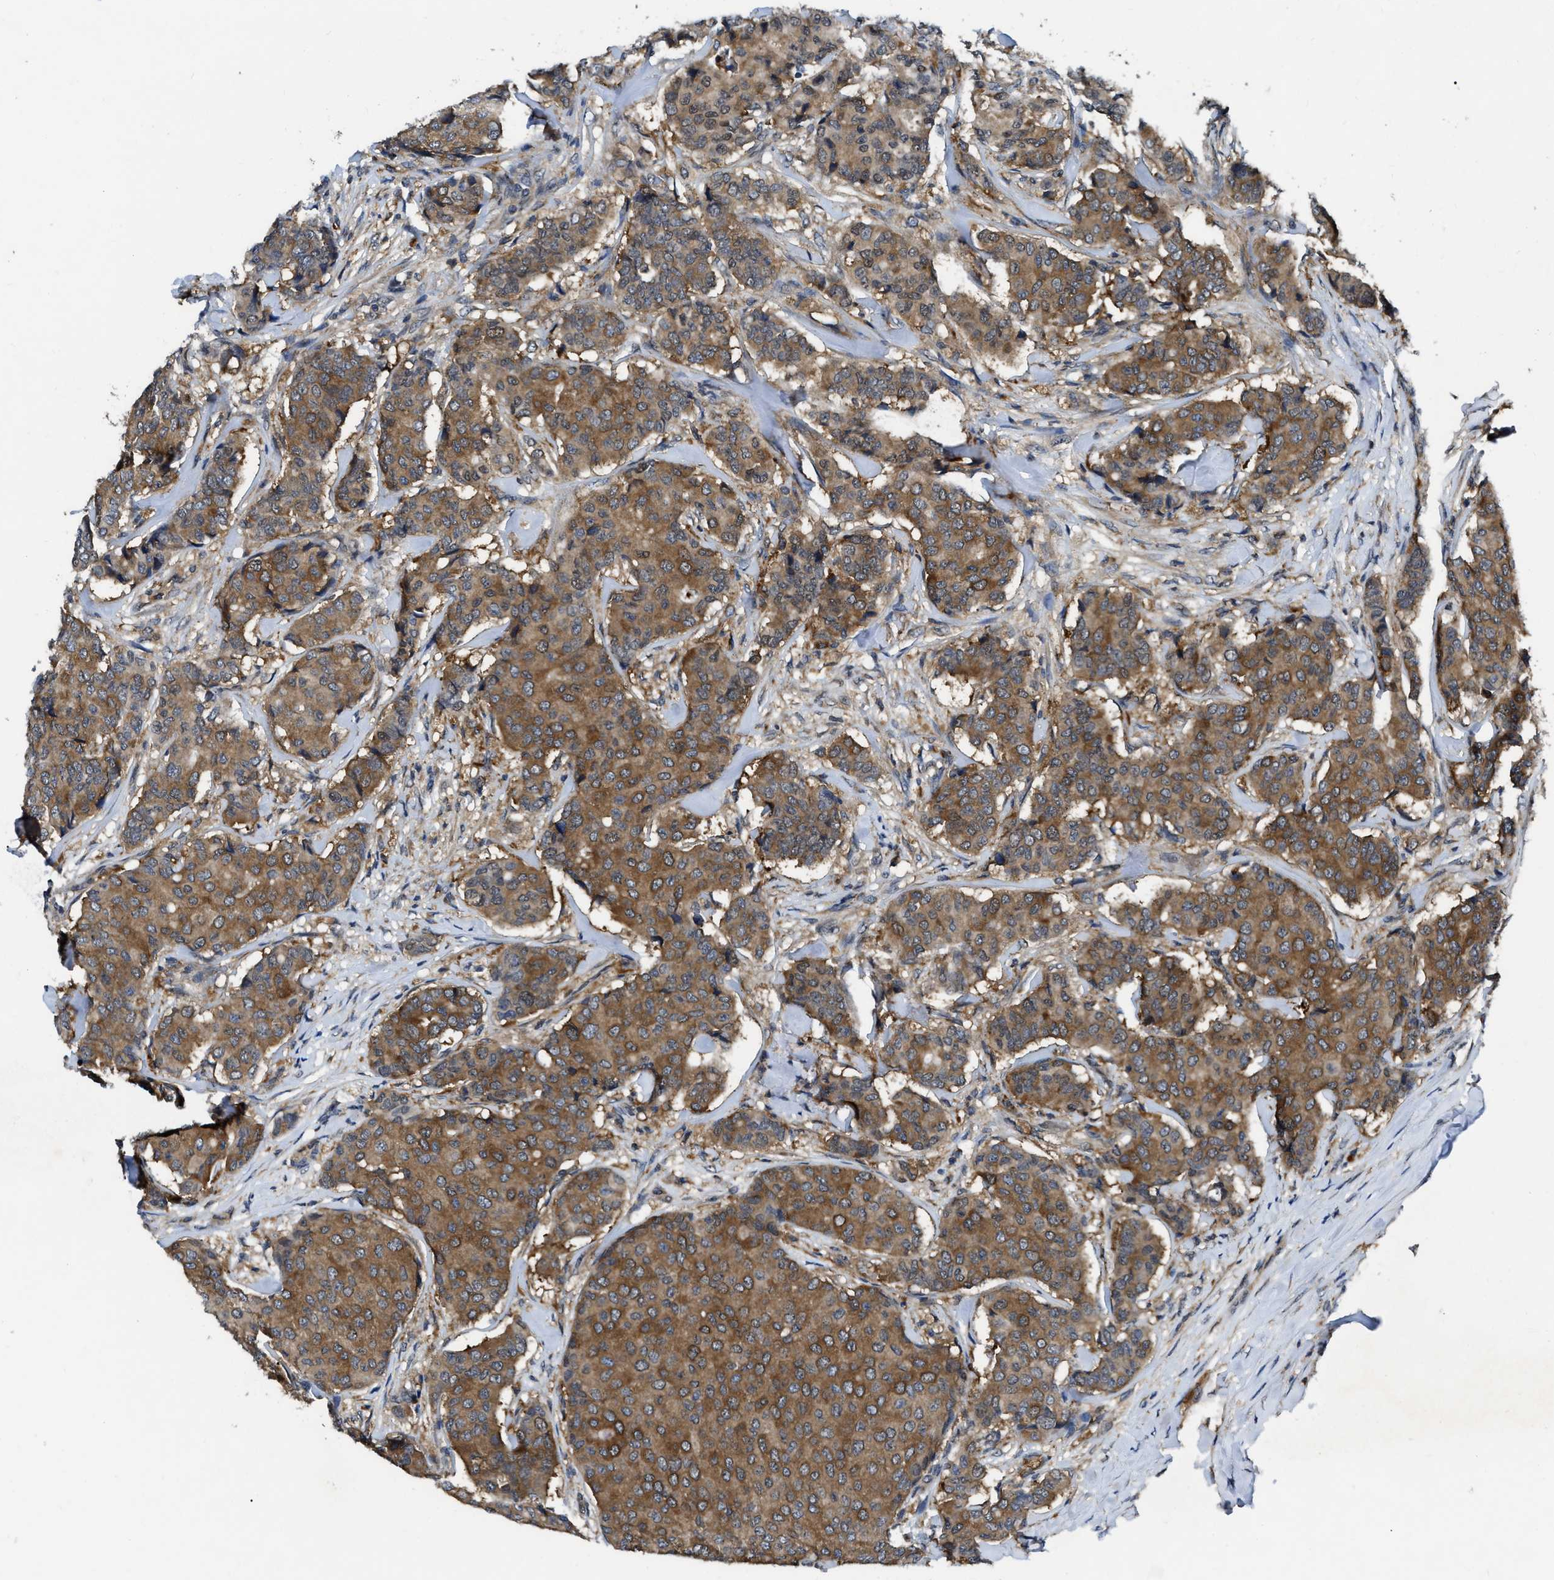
{"staining": {"intensity": "strong", "quantity": ">75%", "location": "cytoplasmic/membranous"}, "tissue": "breast cancer", "cell_type": "Tumor cells", "image_type": "cancer", "snomed": [{"axis": "morphology", "description": "Duct carcinoma"}, {"axis": "topography", "description": "Breast"}], "caption": "A micrograph of breast invasive ductal carcinoma stained for a protein exhibits strong cytoplasmic/membranous brown staining in tumor cells.", "gene": "GET4", "patient": {"sex": "female", "age": 75}}